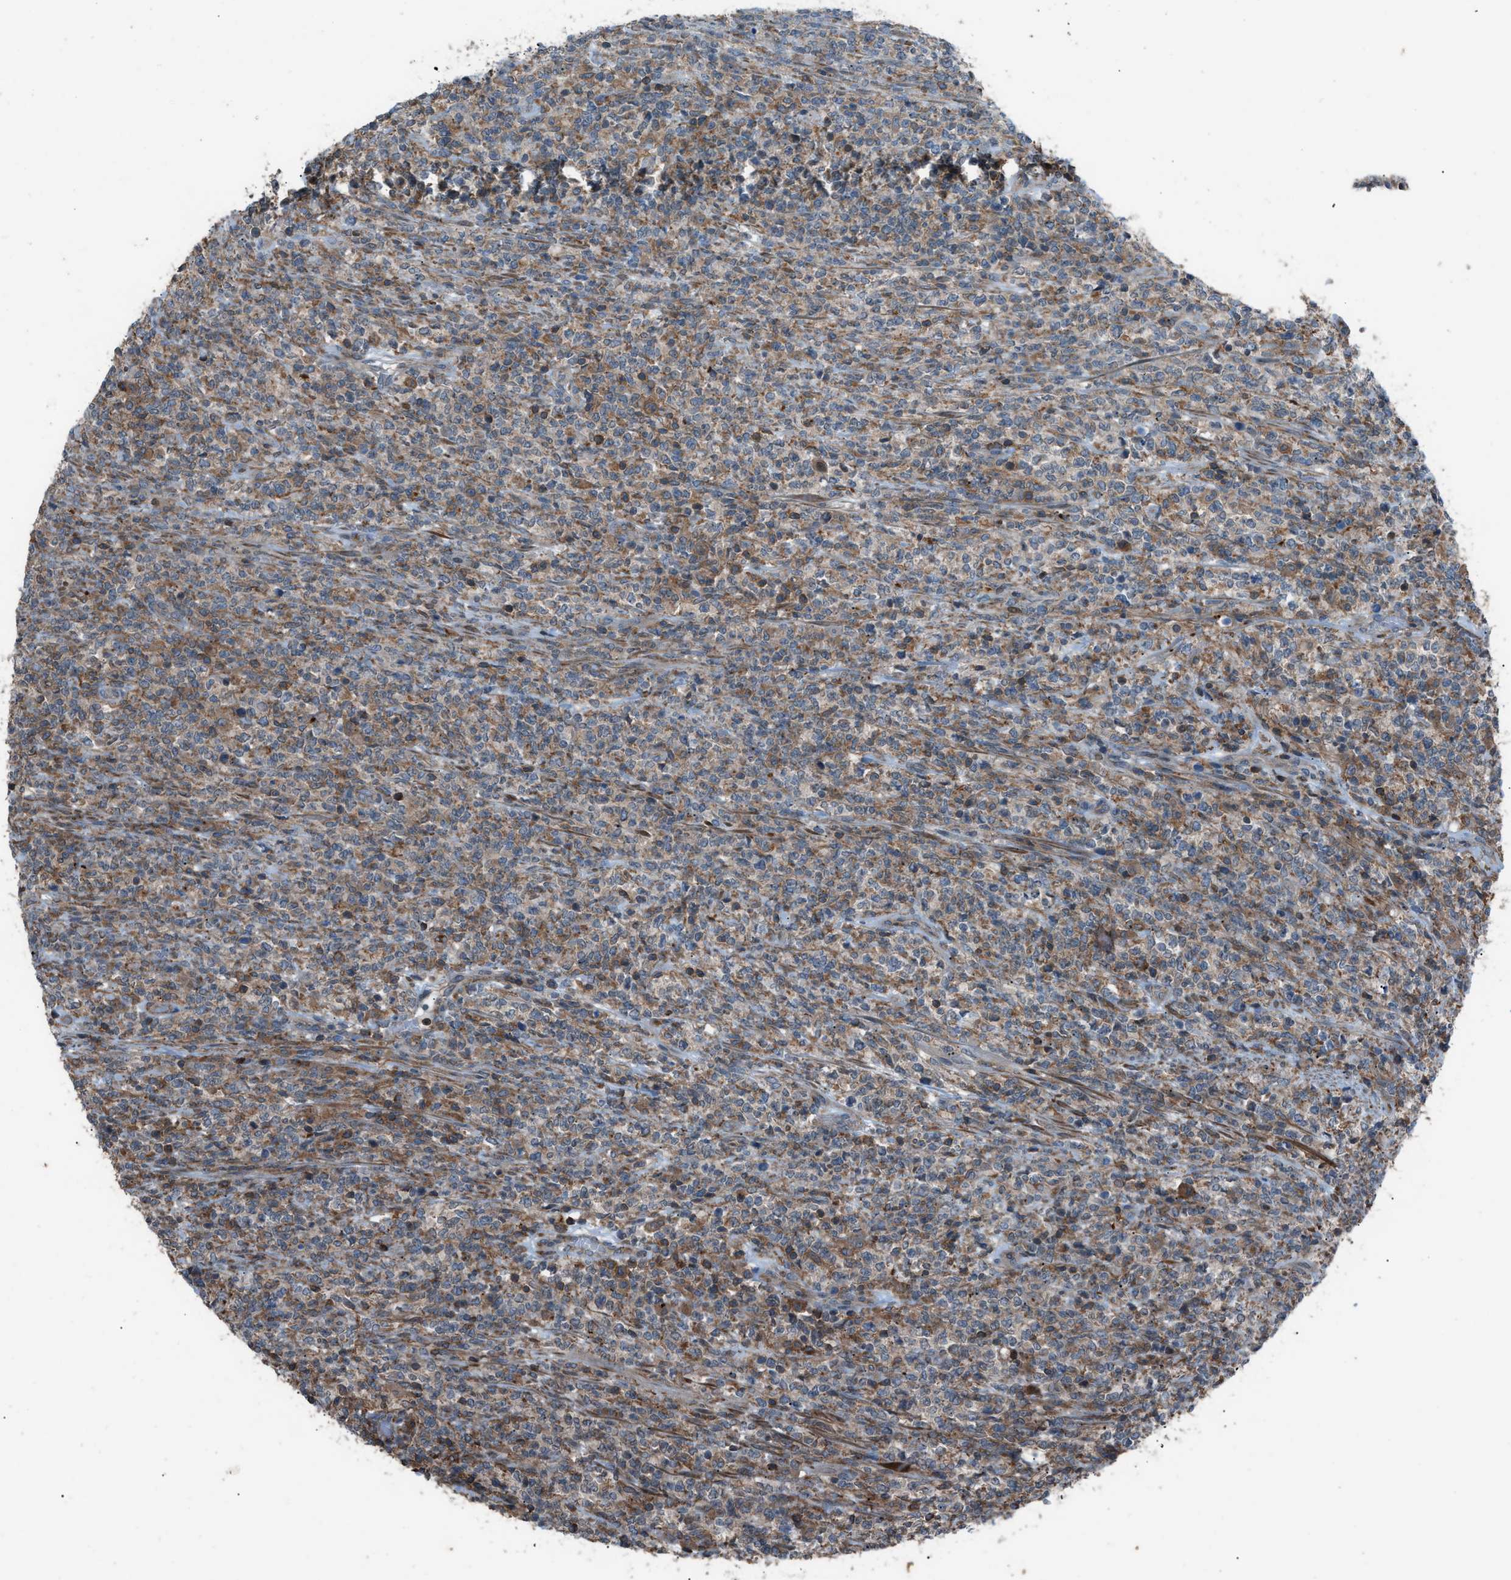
{"staining": {"intensity": "moderate", "quantity": "25%-75%", "location": "cytoplasmic/membranous"}, "tissue": "lymphoma", "cell_type": "Tumor cells", "image_type": "cancer", "snomed": [{"axis": "morphology", "description": "Malignant lymphoma, non-Hodgkin's type, High grade"}, {"axis": "topography", "description": "Soft tissue"}], "caption": "Immunohistochemical staining of lymphoma exhibits medium levels of moderate cytoplasmic/membranous protein positivity in approximately 25%-75% of tumor cells.", "gene": "DYRK1A", "patient": {"sex": "male", "age": 18}}